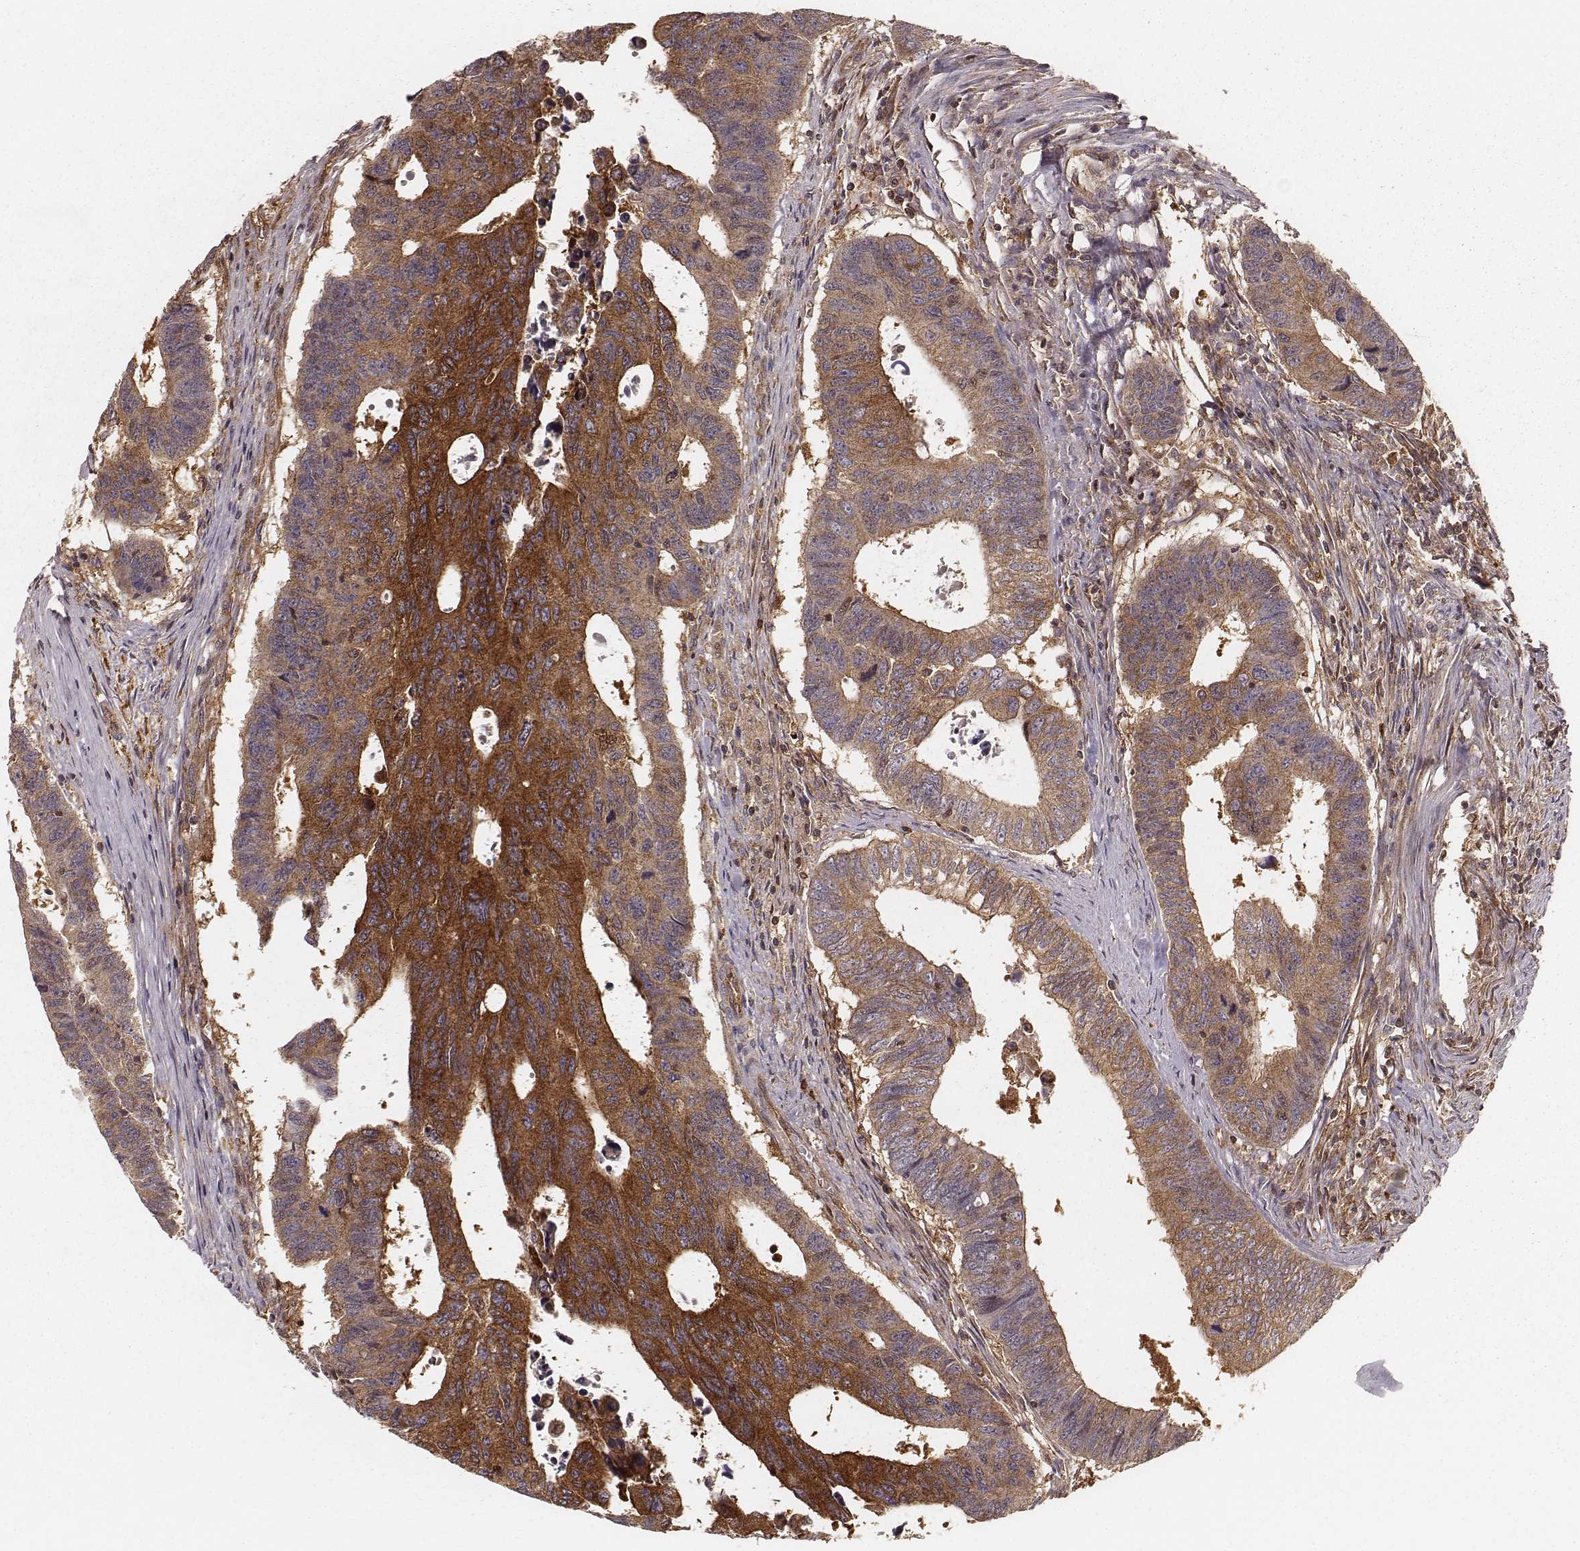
{"staining": {"intensity": "strong", "quantity": ">75%", "location": "cytoplasmic/membranous"}, "tissue": "colorectal cancer", "cell_type": "Tumor cells", "image_type": "cancer", "snomed": [{"axis": "morphology", "description": "Adenocarcinoma, NOS"}, {"axis": "topography", "description": "Rectum"}], "caption": "Strong cytoplasmic/membranous protein expression is seen in about >75% of tumor cells in colorectal adenocarcinoma. (DAB (3,3'-diaminobenzidine) IHC with brightfield microscopy, high magnification).", "gene": "CARS1", "patient": {"sex": "female", "age": 85}}